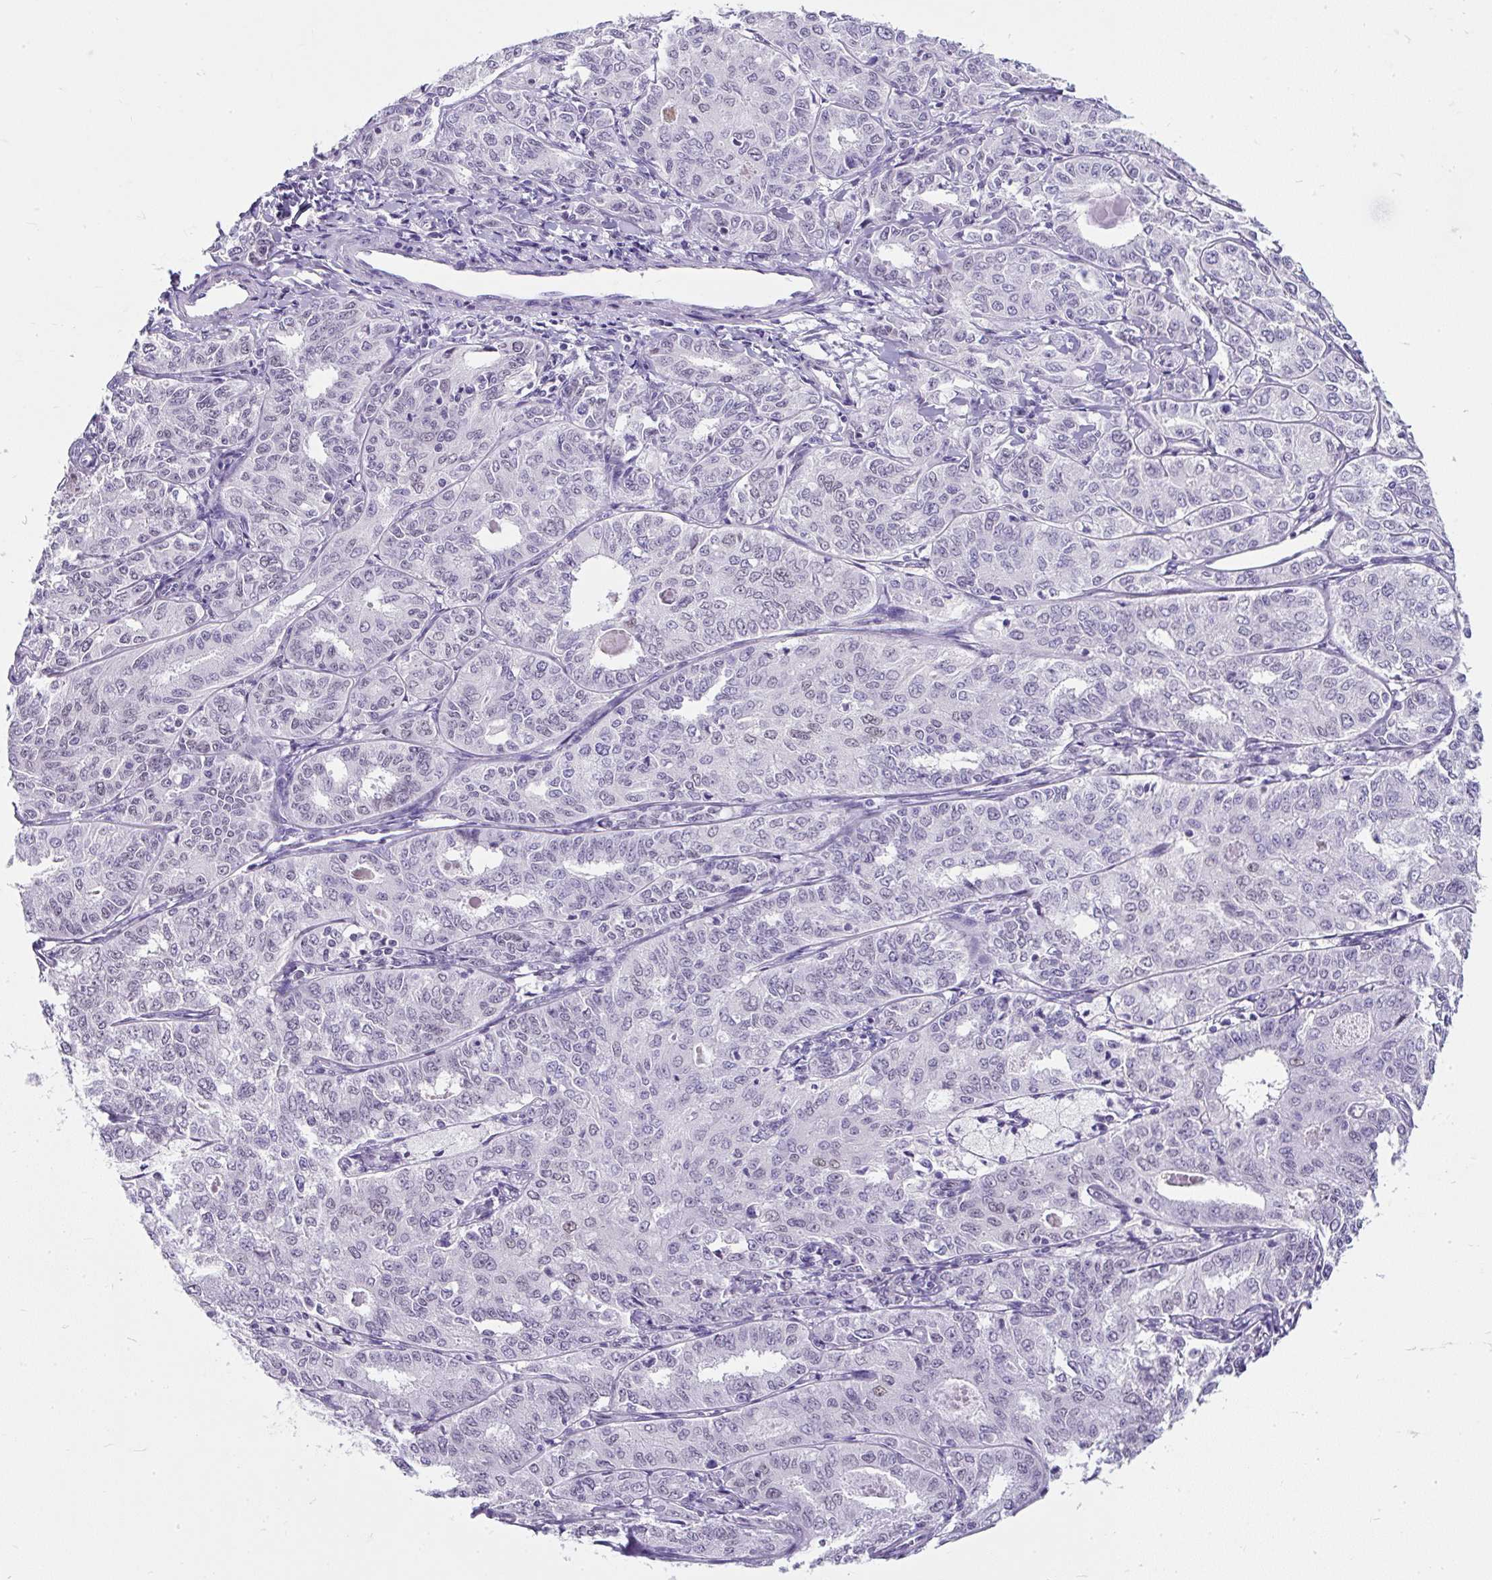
{"staining": {"intensity": "negative", "quantity": "none", "location": "none"}, "tissue": "endometrial cancer", "cell_type": "Tumor cells", "image_type": "cancer", "snomed": [{"axis": "morphology", "description": "Adenocarcinoma, NOS"}, {"axis": "topography", "description": "Endometrium"}], "caption": "IHC histopathology image of neoplastic tissue: human endometrial cancer stained with DAB (3,3'-diaminobenzidine) reveals no significant protein positivity in tumor cells. The staining is performed using DAB brown chromogen with nuclei counter-stained in using hematoxylin.", "gene": "PLCXD2", "patient": {"sex": "female", "age": 61}}